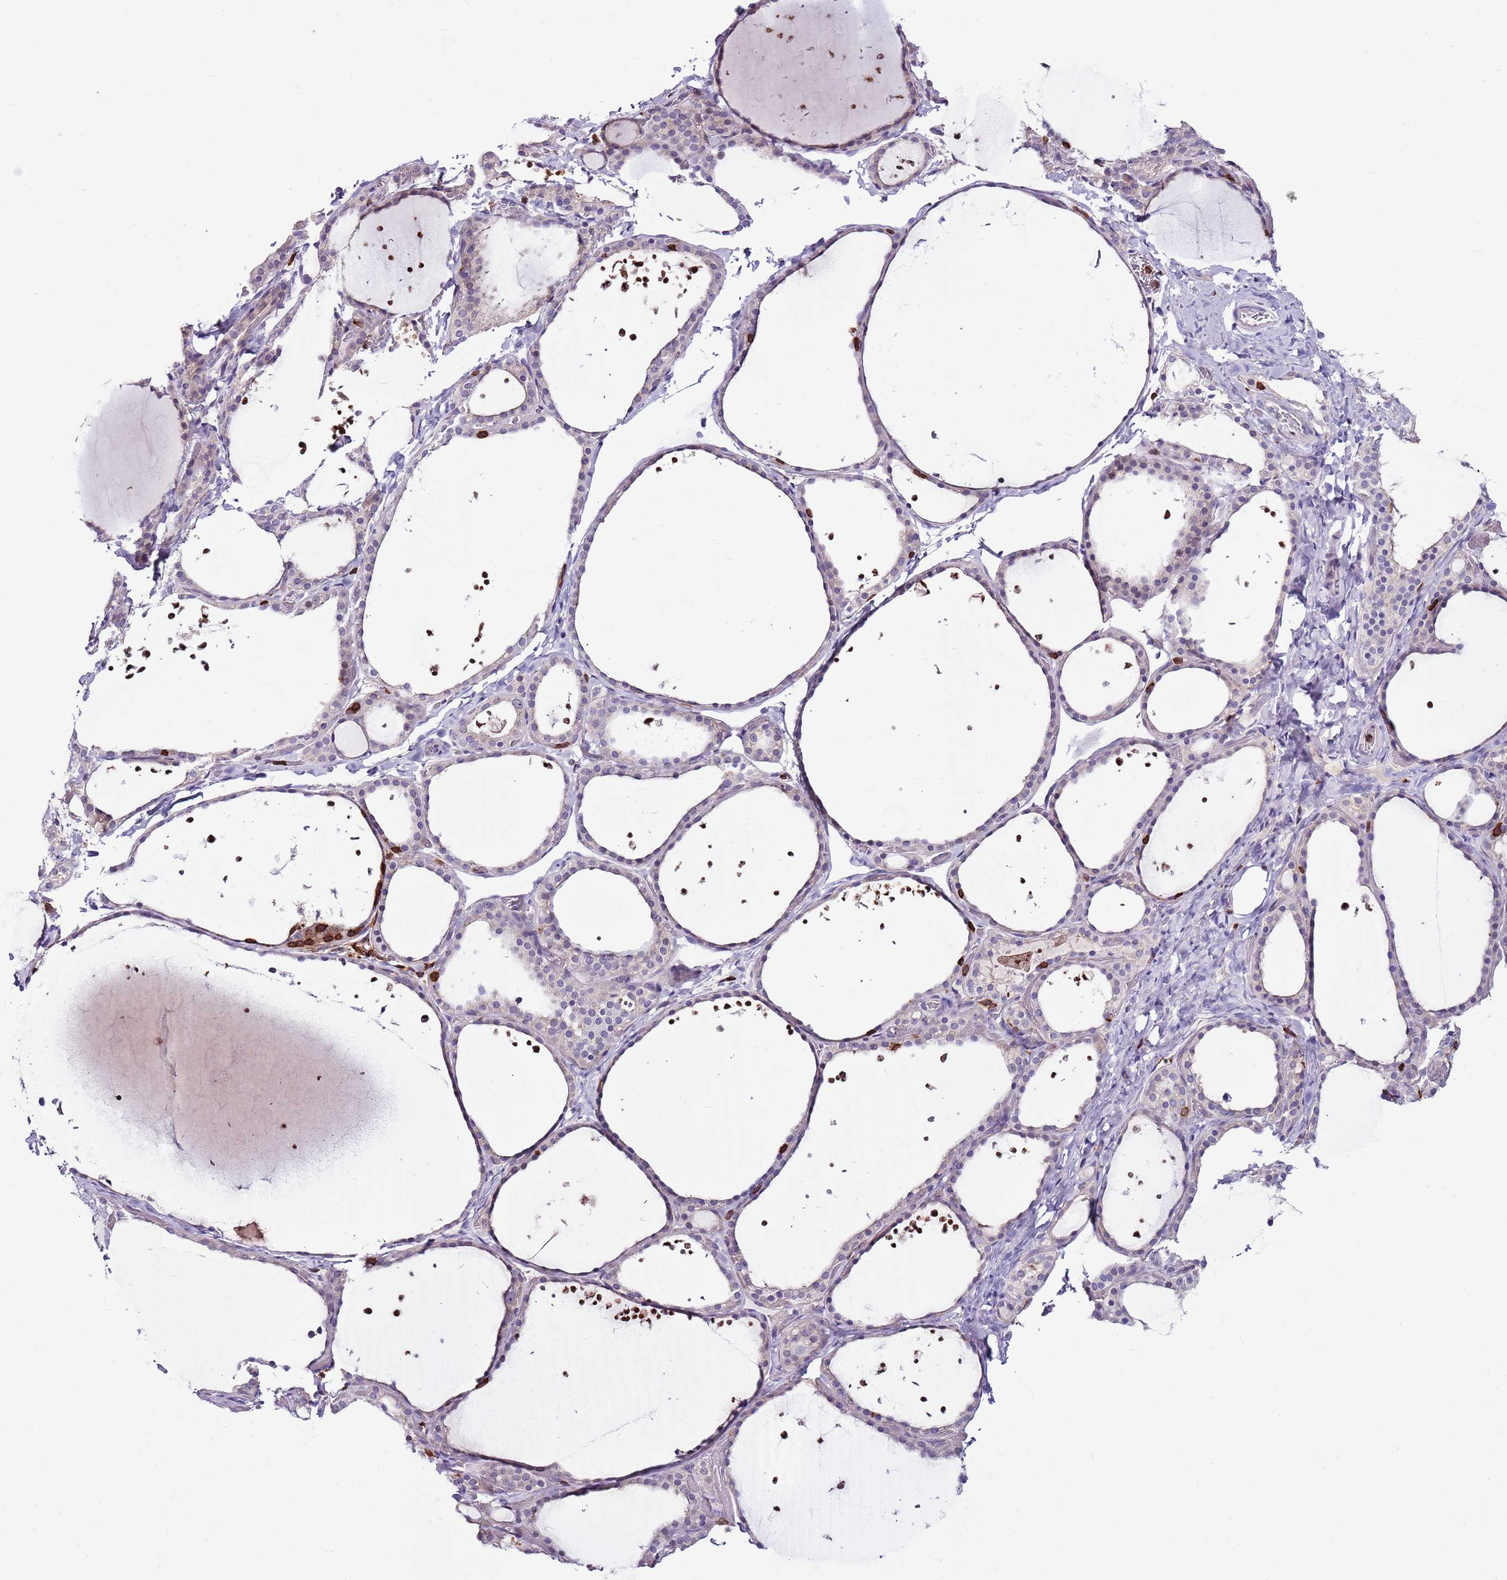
{"staining": {"intensity": "weak", "quantity": "<25%", "location": "cytoplasmic/membranous"}, "tissue": "thyroid gland", "cell_type": "Glandular cells", "image_type": "normal", "snomed": [{"axis": "morphology", "description": "Normal tissue, NOS"}, {"axis": "topography", "description": "Thyroid gland"}], "caption": "This histopathology image is of normal thyroid gland stained with immunohistochemistry (IHC) to label a protein in brown with the nuclei are counter-stained blue. There is no expression in glandular cells.", "gene": "ZSWIM1", "patient": {"sex": "female", "age": 44}}